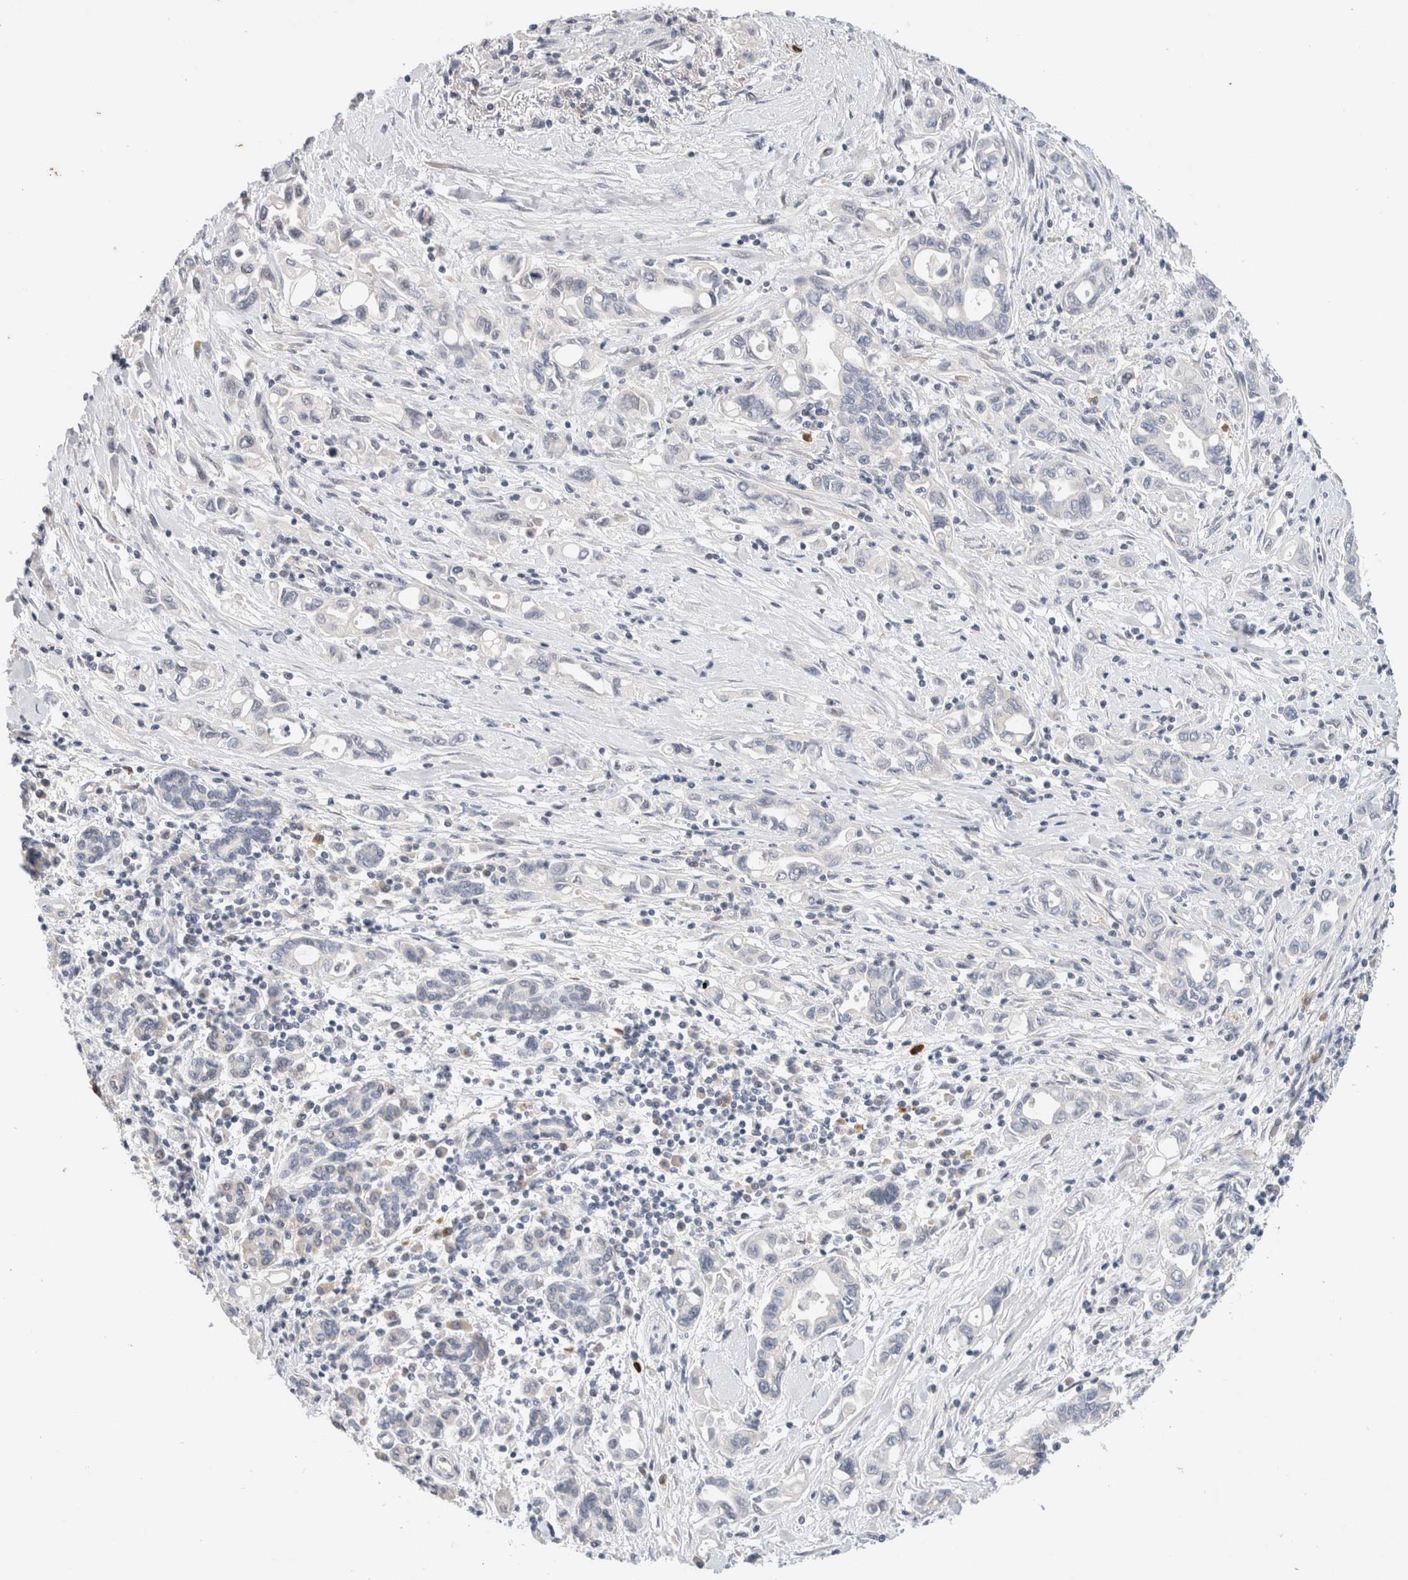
{"staining": {"intensity": "negative", "quantity": "none", "location": "none"}, "tissue": "pancreatic cancer", "cell_type": "Tumor cells", "image_type": "cancer", "snomed": [{"axis": "morphology", "description": "Adenocarcinoma, NOS"}, {"axis": "topography", "description": "Pancreas"}], "caption": "Tumor cells are negative for protein expression in human pancreatic cancer.", "gene": "SPRTN", "patient": {"sex": "female", "age": 57}}